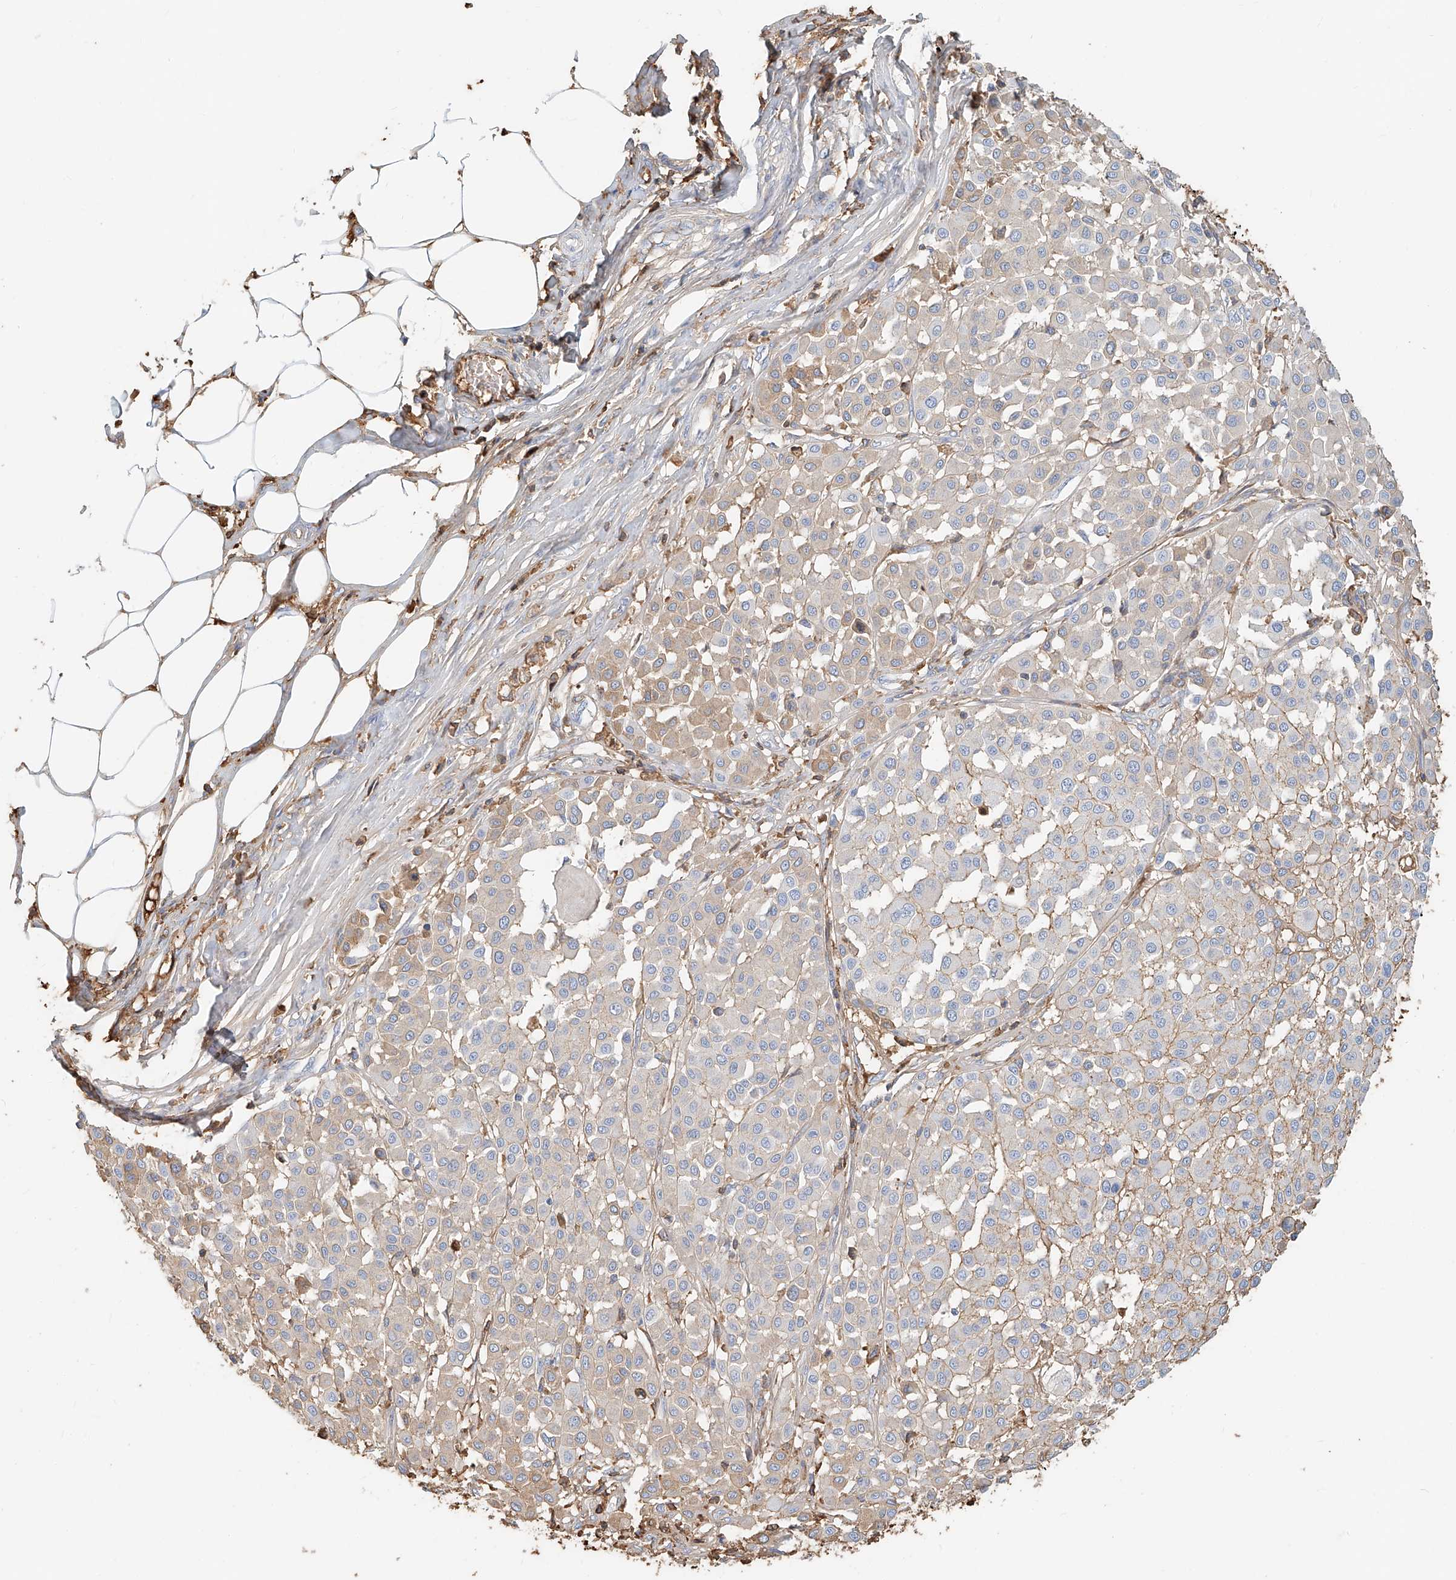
{"staining": {"intensity": "weak", "quantity": "<25%", "location": "cytoplasmic/membranous"}, "tissue": "melanoma", "cell_type": "Tumor cells", "image_type": "cancer", "snomed": [{"axis": "morphology", "description": "Malignant melanoma, Metastatic site"}, {"axis": "topography", "description": "Soft tissue"}], "caption": "Malignant melanoma (metastatic site) stained for a protein using IHC shows no expression tumor cells.", "gene": "ZFP30", "patient": {"sex": "male", "age": 41}}